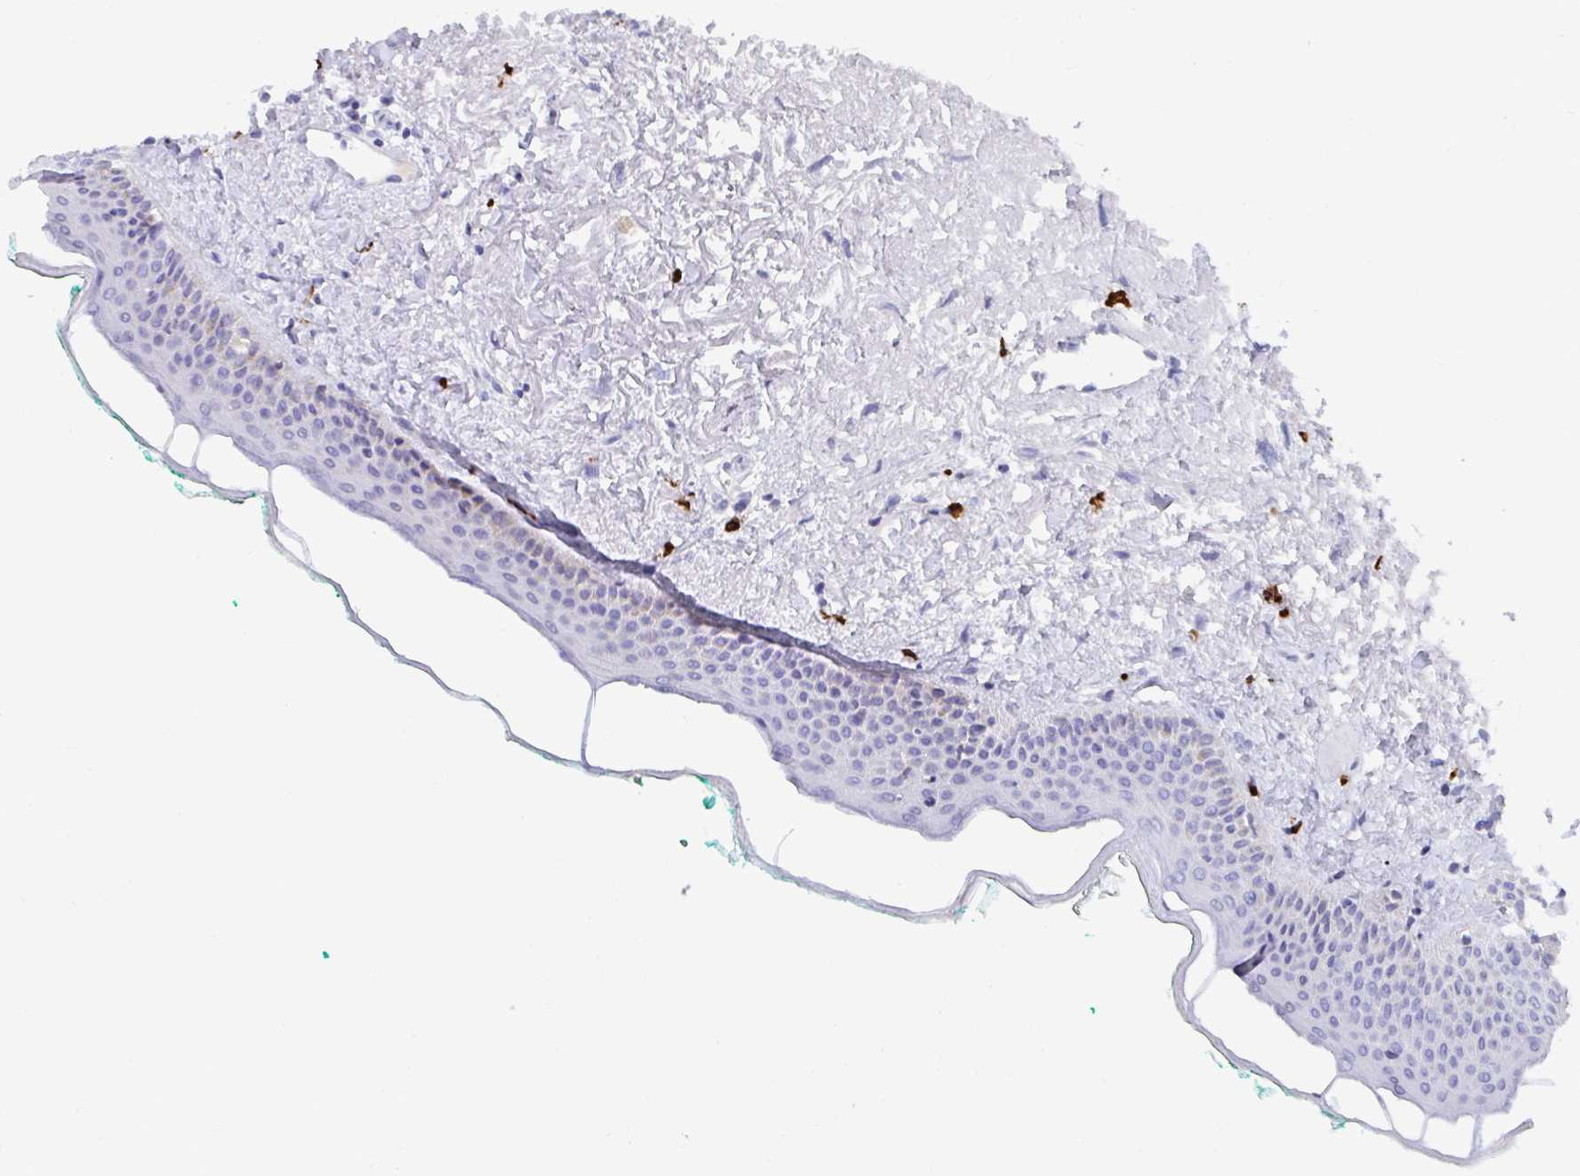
{"staining": {"intensity": "negative", "quantity": "none", "location": "none"}, "tissue": "oral mucosa", "cell_type": "Squamous epithelial cells", "image_type": "normal", "snomed": [{"axis": "morphology", "description": "Normal tissue, NOS"}, {"axis": "topography", "description": "Oral tissue"}], "caption": "DAB (3,3'-diaminobenzidine) immunohistochemical staining of unremarkable oral mucosa shows no significant staining in squamous epithelial cells.", "gene": "GRIA1", "patient": {"sex": "female", "age": 70}}